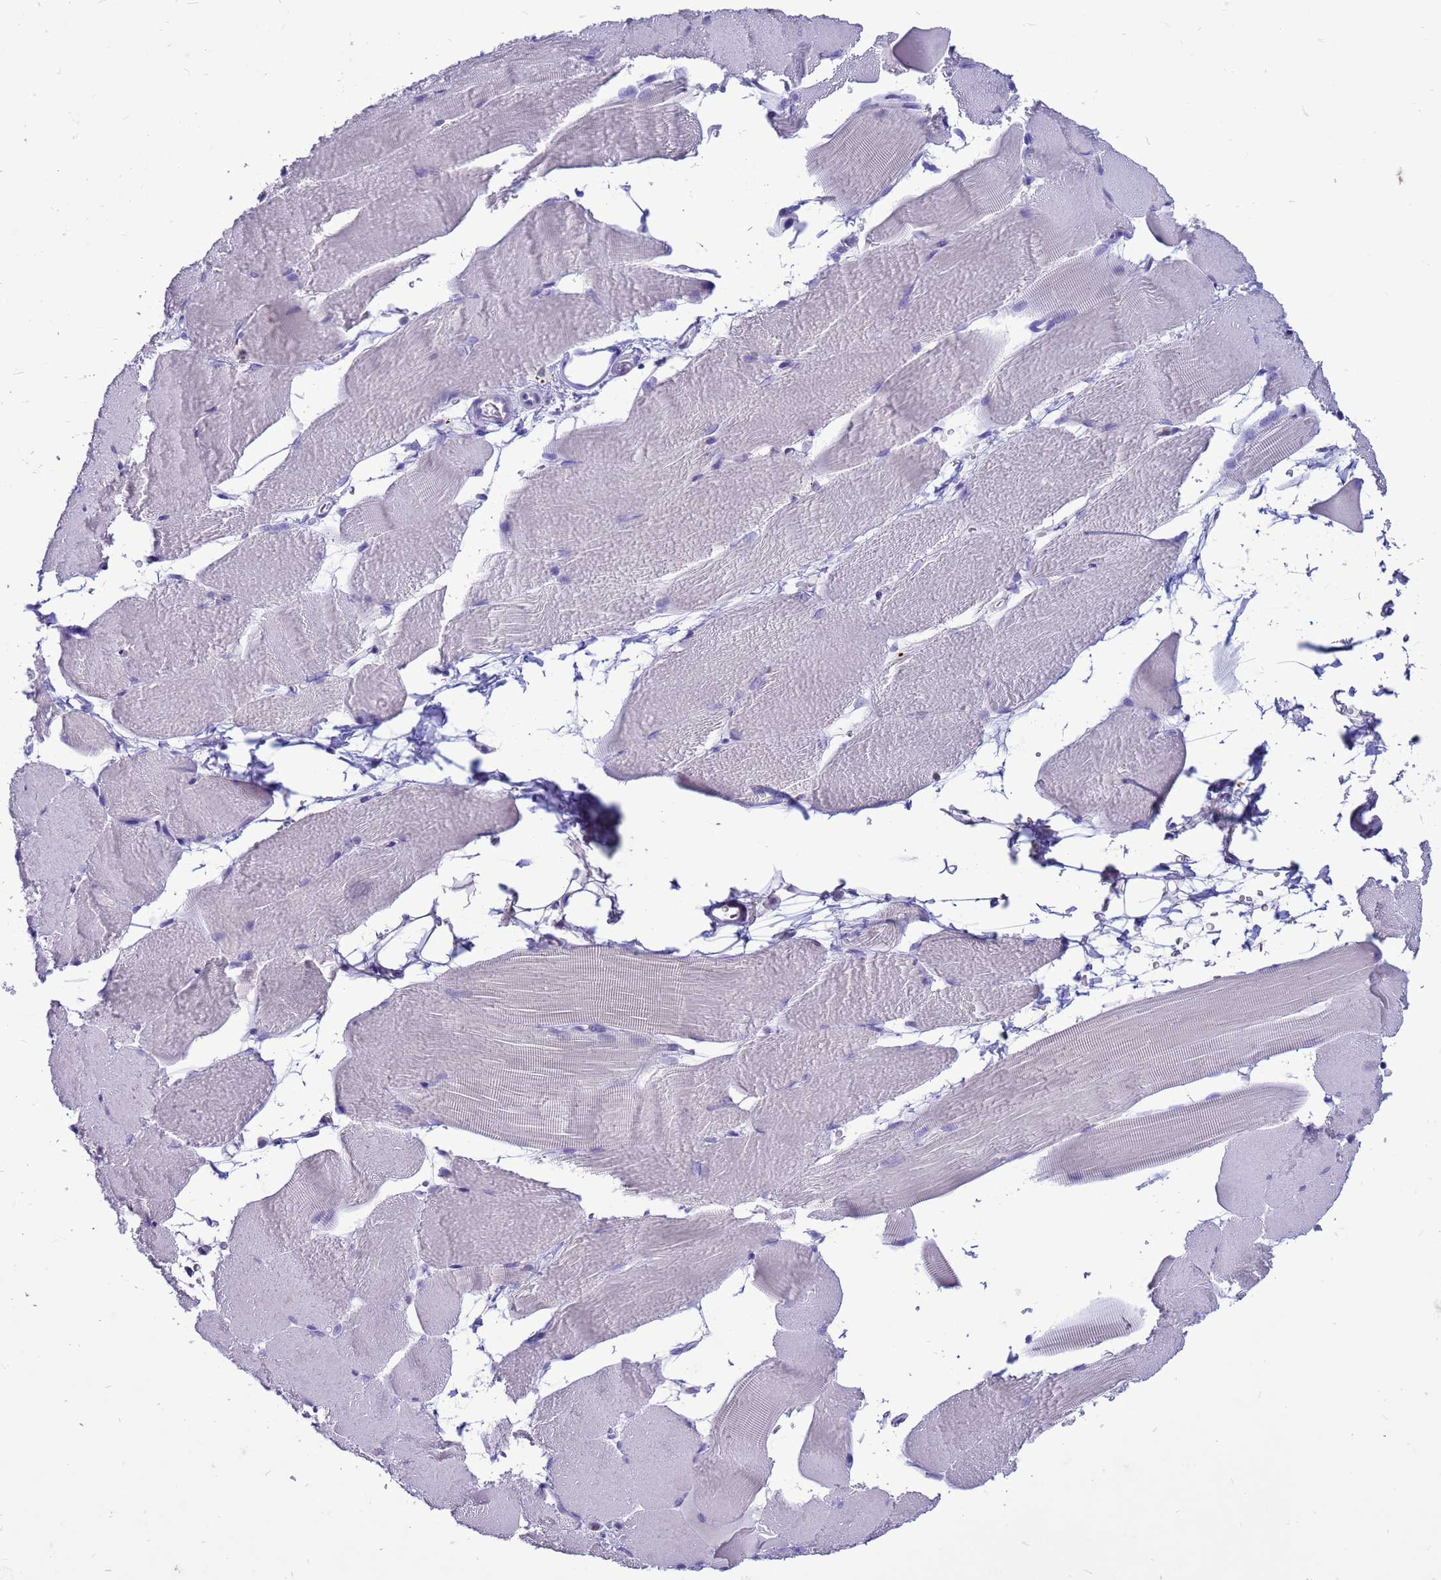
{"staining": {"intensity": "negative", "quantity": "none", "location": "none"}, "tissue": "skeletal muscle", "cell_type": "Myocytes", "image_type": "normal", "snomed": [{"axis": "morphology", "description": "Normal tissue, NOS"}, {"axis": "topography", "description": "Skeletal muscle"}, {"axis": "topography", "description": "Parathyroid gland"}], "caption": "High magnification brightfield microscopy of unremarkable skeletal muscle stained with DAB (brown) and counterstained with hematoxylin (blue): myocytes show no significant expression. (Brightfield microscopy of DAB (3,3'-diaminobenzidine) immunohistochemistry at high magnification).", "gene": "PDE10A", "patient": {"sex": "female", "age": 37}}